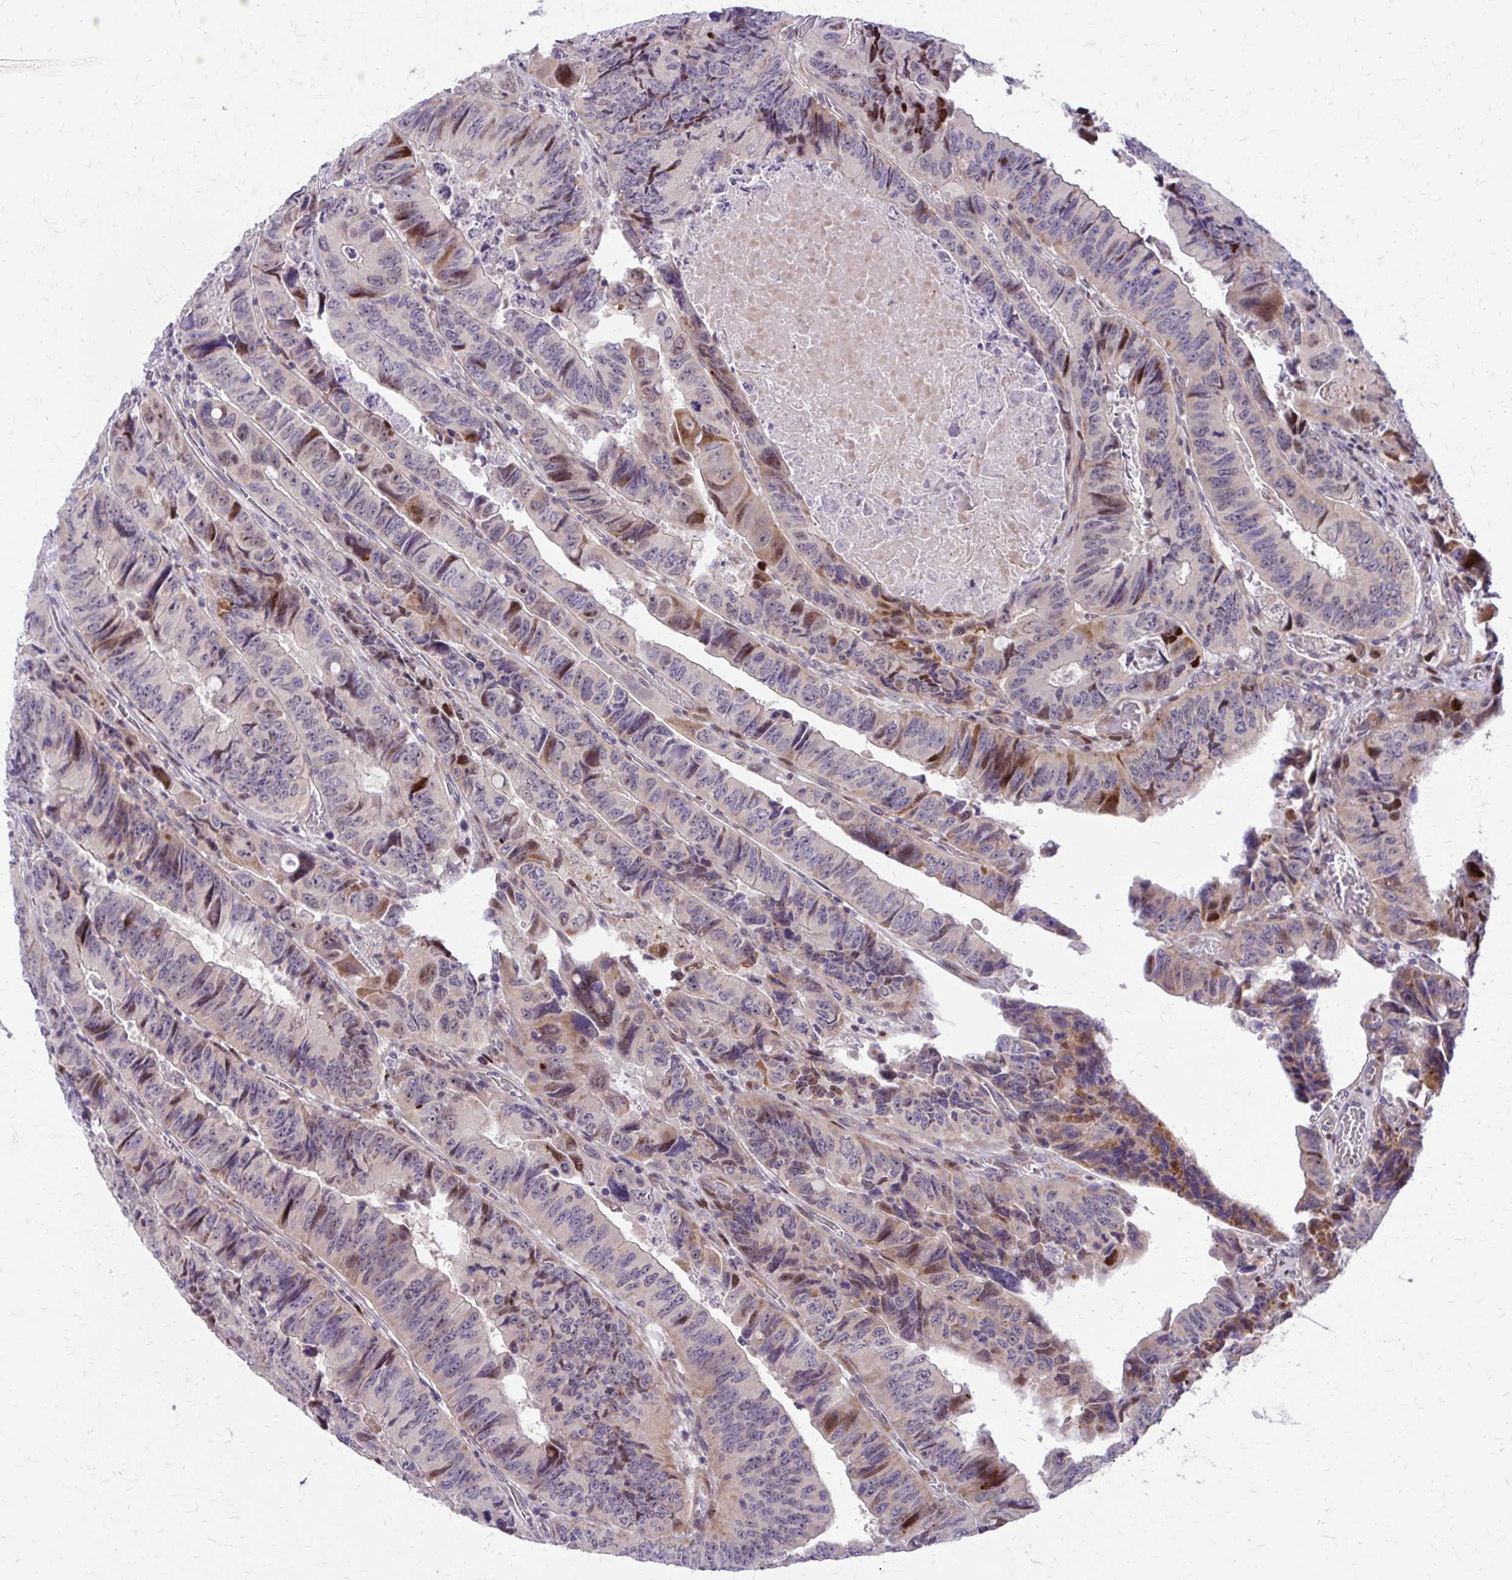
{"staining": {"intensity": "strong", "quantity": "<25%", "location": "cytoplasmic/membranous,nuclear"}, "tissue": "colorectal cancer", "cell_type": "Tumor cells", "image_type": "cancer", "snomed": [{"axis": "morphology", "description": "Adenocarcinoma, NOS"}, {"axis": "topography", "description": "Colon"}], "caption": "Strong cytoplasmic/membranous and nuclear staining is seen in approximately <25% of tumor cells in colorectal cancer (adenocarcinoma).", "gene": "PPDPFL", "patient": {"sex": "female", "age": 84}}